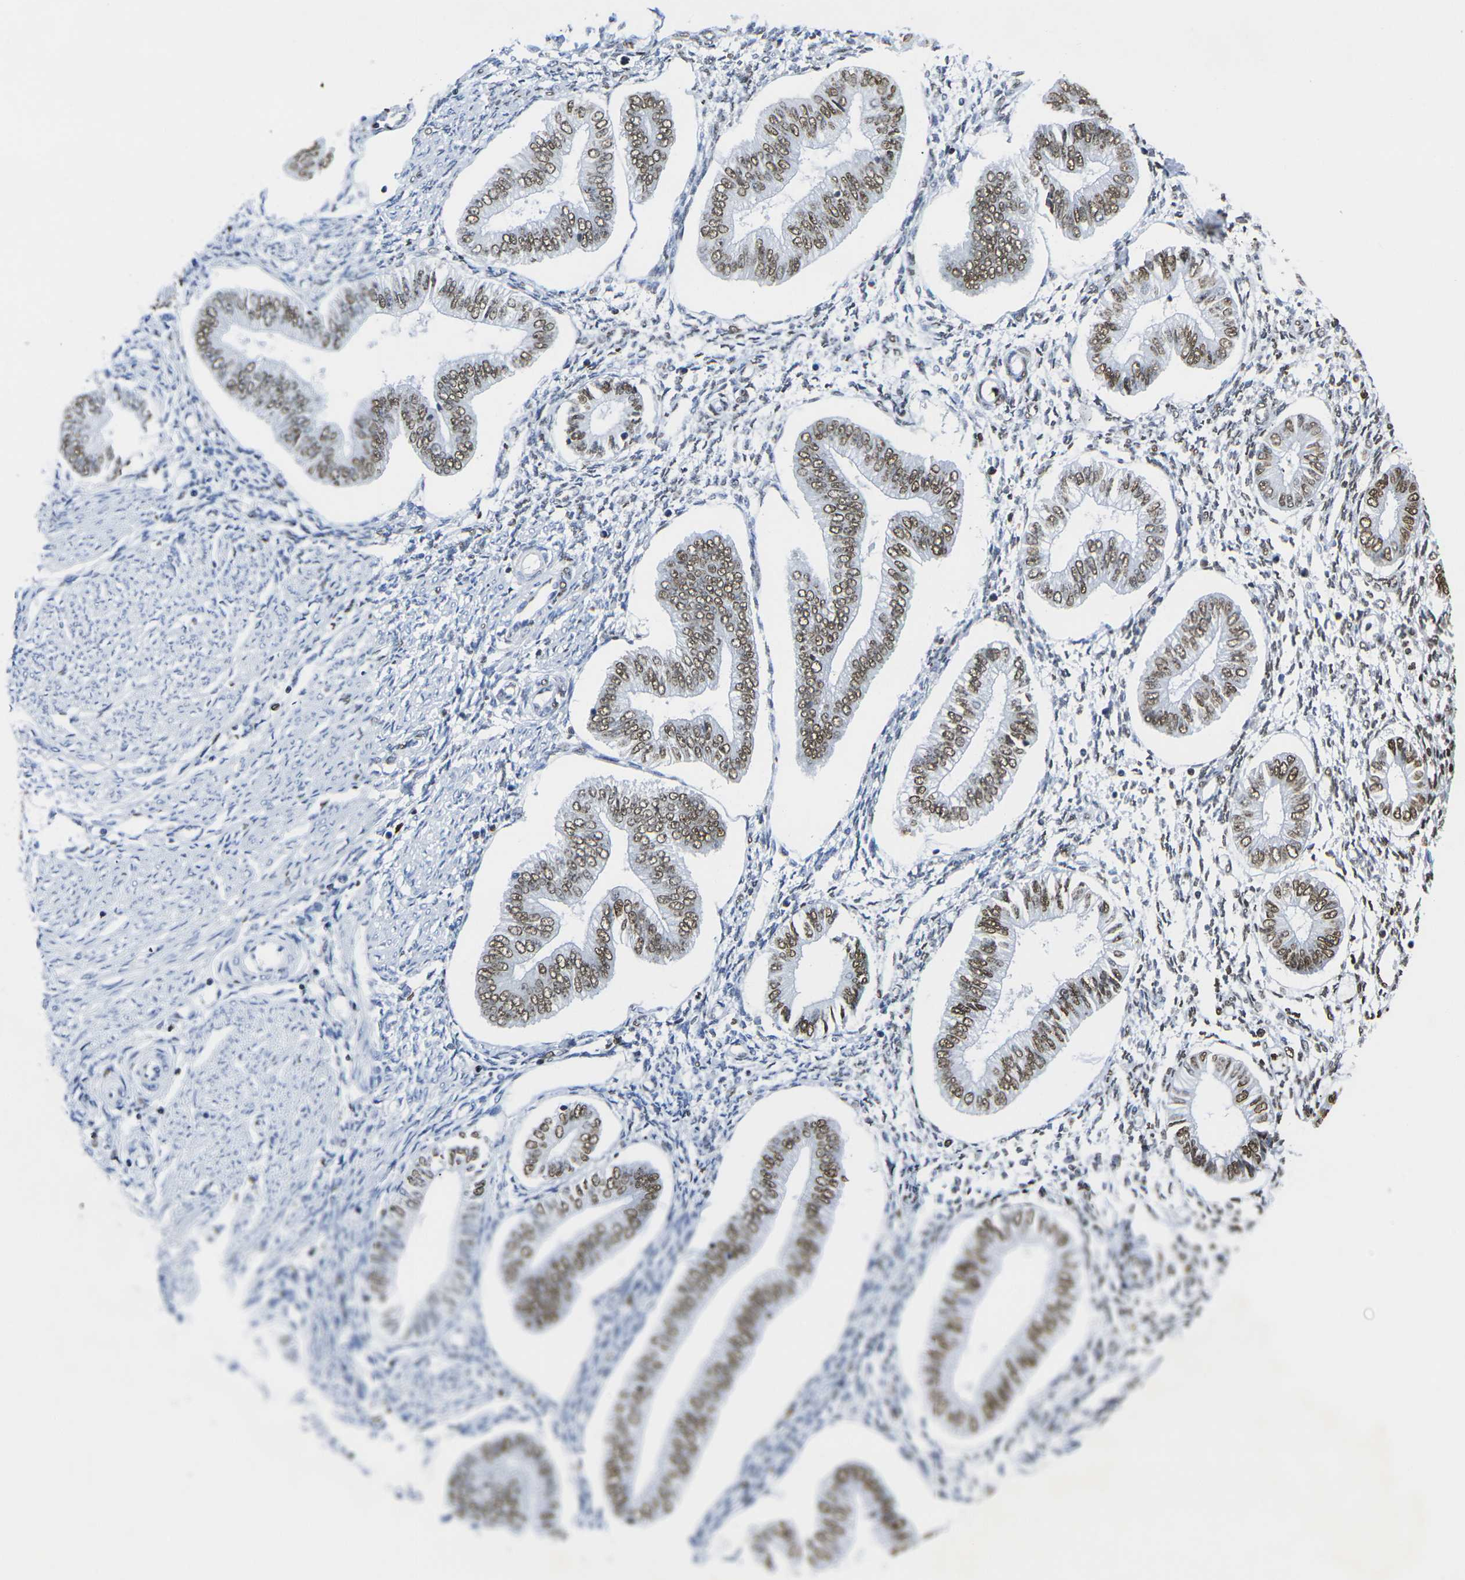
{"staining": {"intensity": "moderate", "quantity": "<25%", "location": "nuclear"}, "tissue": "endometrium", "cell_type": "Cells in endometrial stroma", "image_type": "normal", "snomed": [{"axis": "morphology", "description": "Normal tissue, NOS"}, {"axis": "topography", "description": "Endometrium"}], "caption": "Immunohistochemical staining of normal human endometrium shows low levels of moderate nuclear positivity in about <25% of cells in endometrial stroma. (brown staining indicates protein expression, while blue staining denotes nuclei).", "gene": "DRAXIN", "patient": {"sex": "female", "age": 50}}